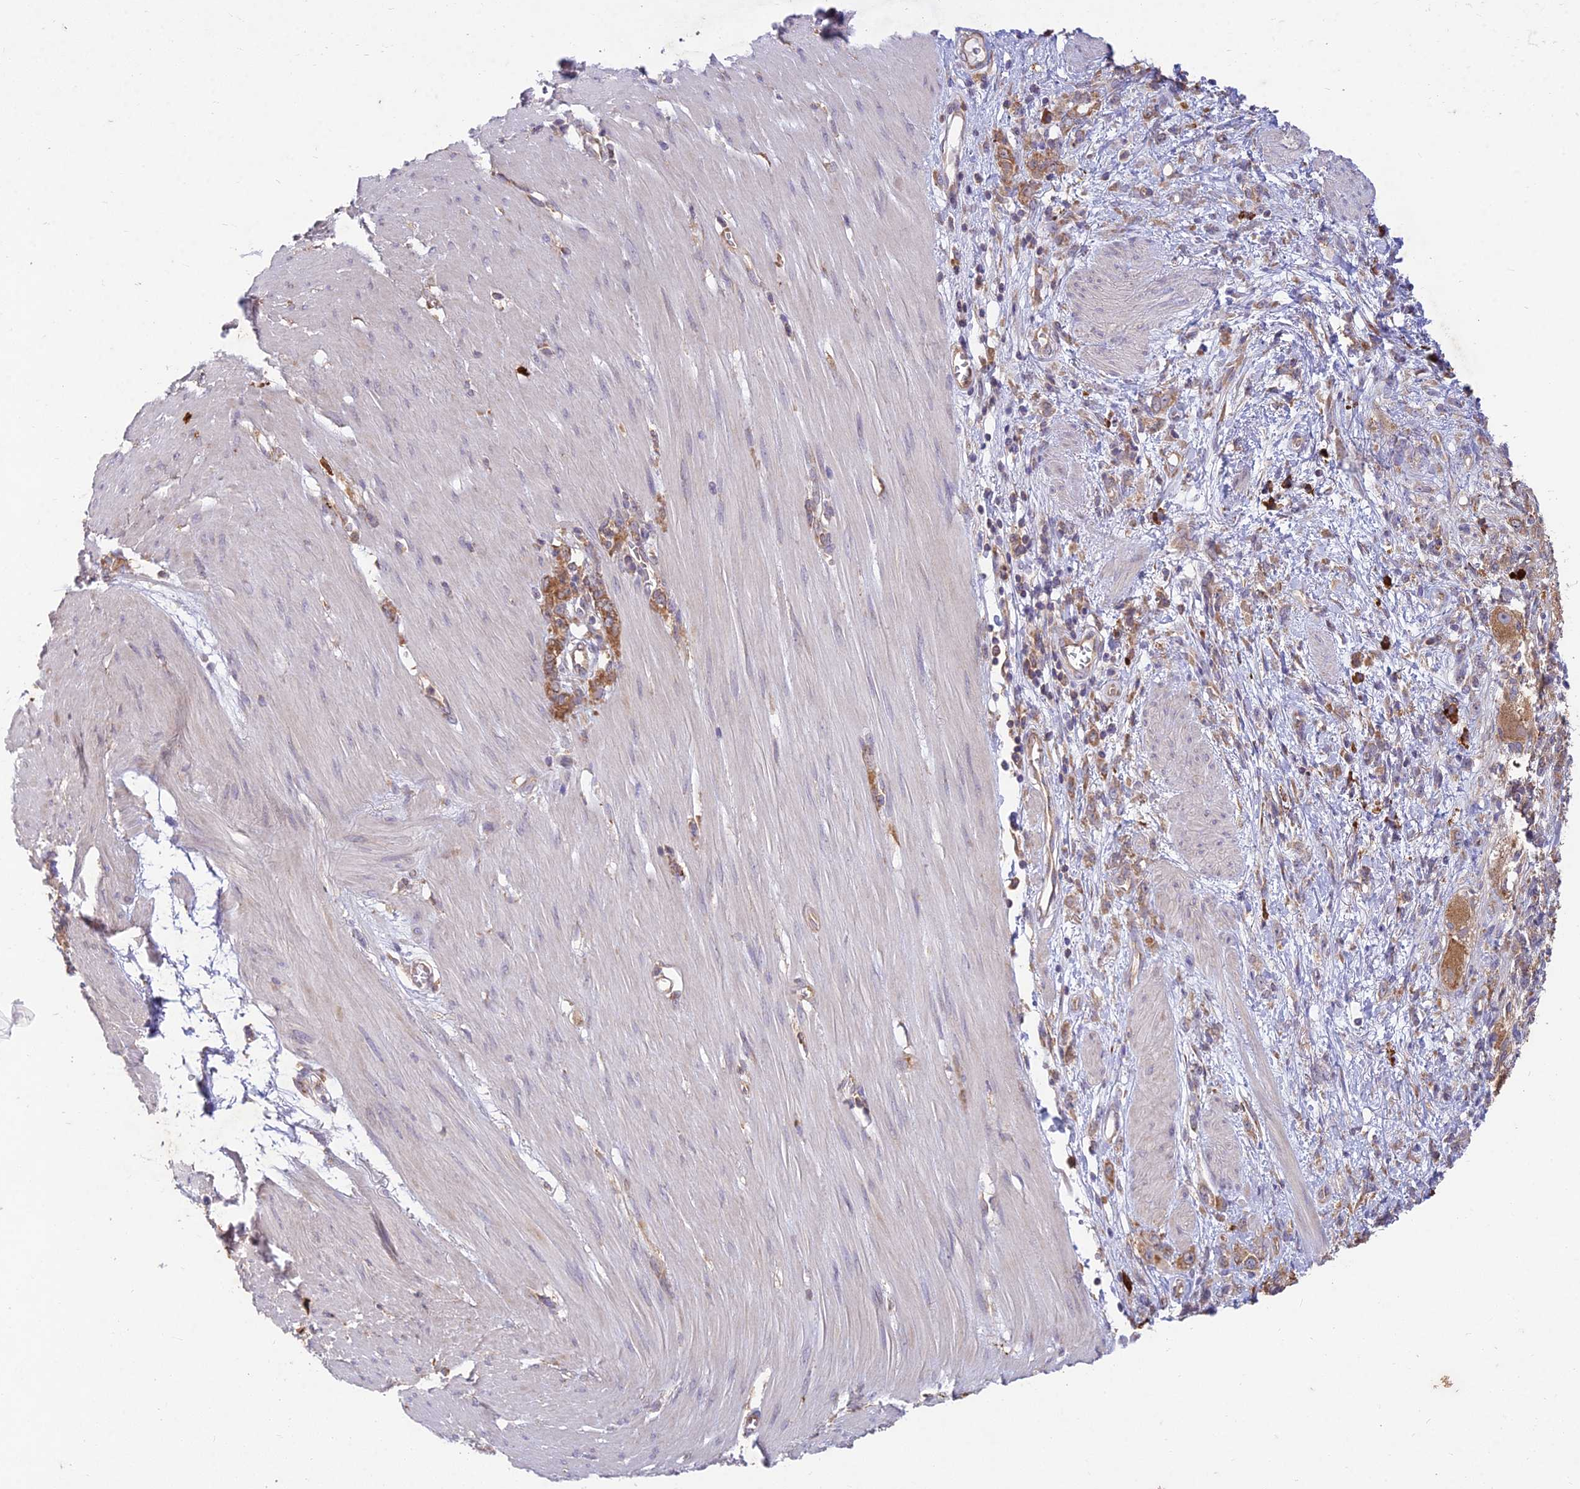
{"staining": {"intensity": "moderate", "quantity": ">75%", "location": "cytoplasmic/membranous"}, "tissue": "stomach cancer", "cell_type": "Tumor cells", "image_type": "cancer", "snomed": [{"axis": "morphology", "description": "Adenocarcinoma, NOS"}, {"axis": "topography", "description": "Stomach"}], "caption": "Moderate cytoplasmic/membranous staining is identified in about >75% of tumor cells in stomach adenocarcinoma. Using DAB (brown) and hematoxylin (blue) stains, captured at high magnification using brightfield microscopy.", "gene": "NXNL2", "patient": {"sex": "female", "age": 76}}